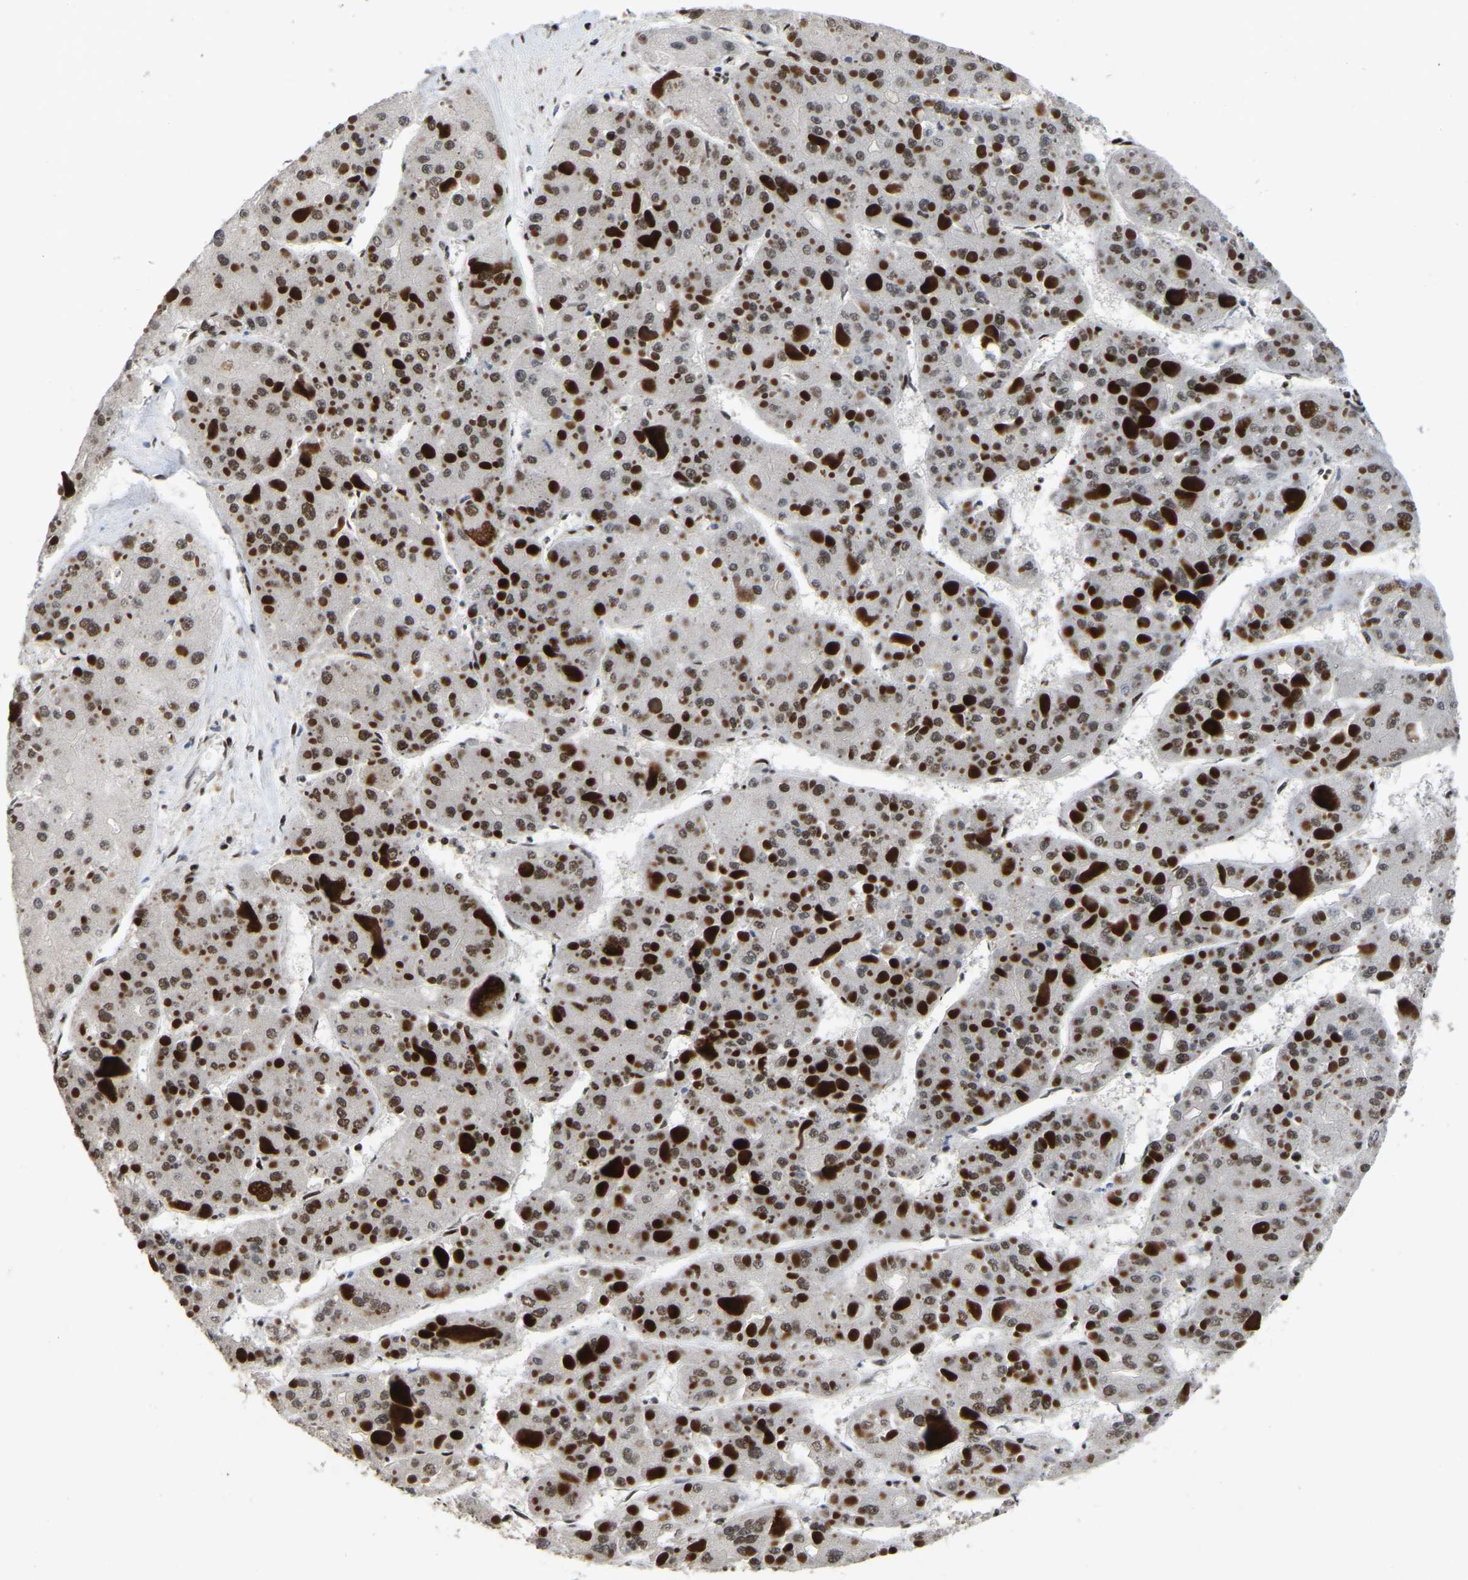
{"staining": {"intensity": "weak", "quantity": ">75%", "location": "nuclear"}, "tissue": "liver cancer", "cell_type": "Tumor cells", "image_type": "cancer", "snomed": [{"axis": "morphology", "description": "Carcinoma, Hepatocellular, NOS"}, {"axis": "topography", "description": "Liver"}], "caption": "Human liver hepatocellular carcinoma stained with a protein marker demonstrates weak staining in tumor cells.", "gene": "TBL1XR1", "patient": {"sex": "female", "age": 73}}